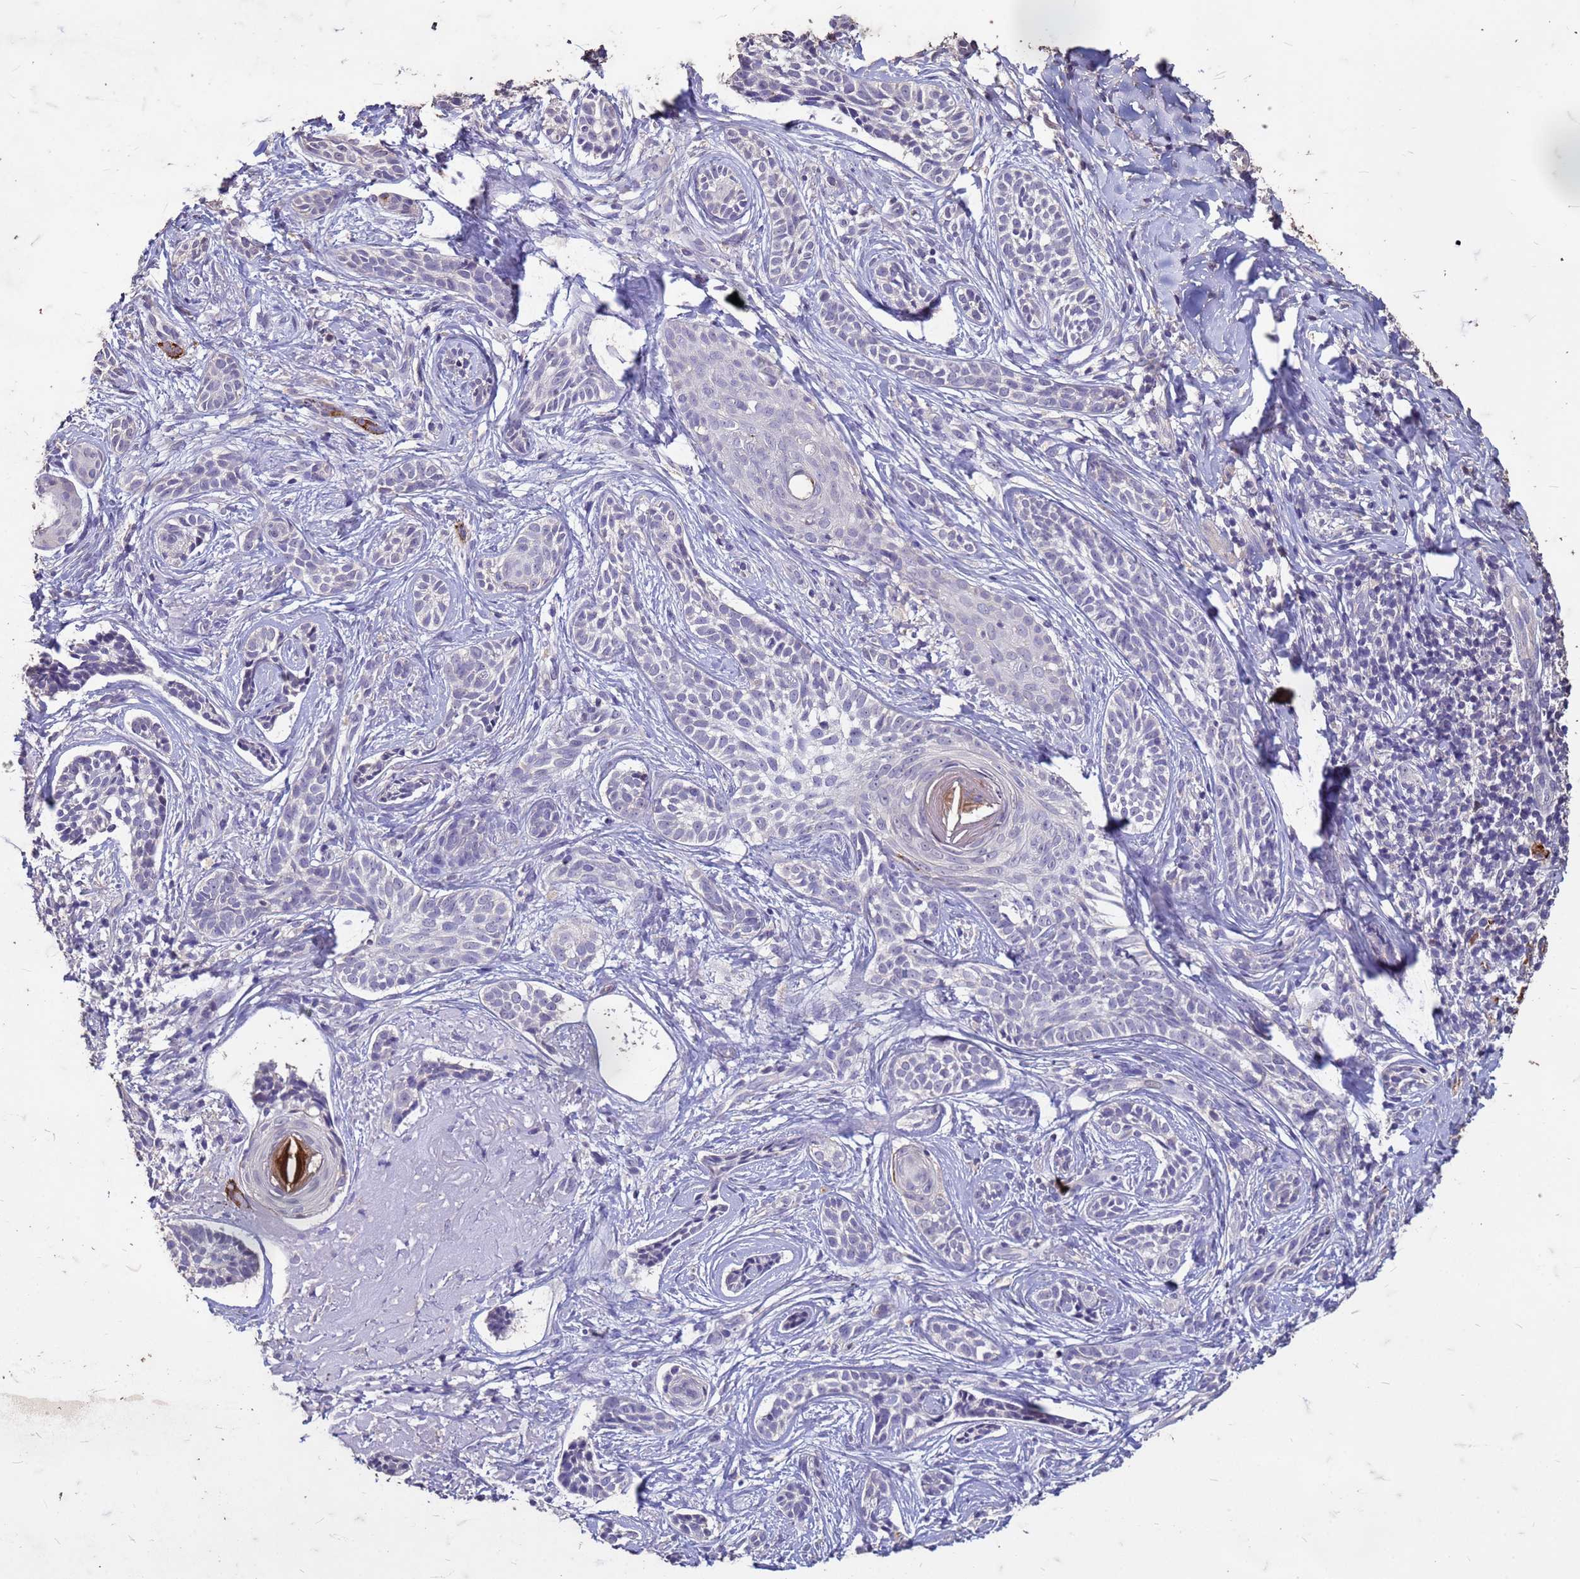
{"staining": {"intensity": "negative", "quantity": "none", "location": "none"}, "tissue": "skin cancer", "cell_type": "Tumor cells", "image_type": "cancer", "snomed": [{"axis": "morphology", "description": "Basal cell carcinoma"}, {"axis": "topography", "description": "Skin"}], "caption": "An immunohistochemistry (IHC) histopathology image of skin basal cell carcinoma is shown. There is no staining in tumor cells of skin basal cell carcinoma.", "gene": "FAM184B", "patient": {"sex": "male", "age": 71}}